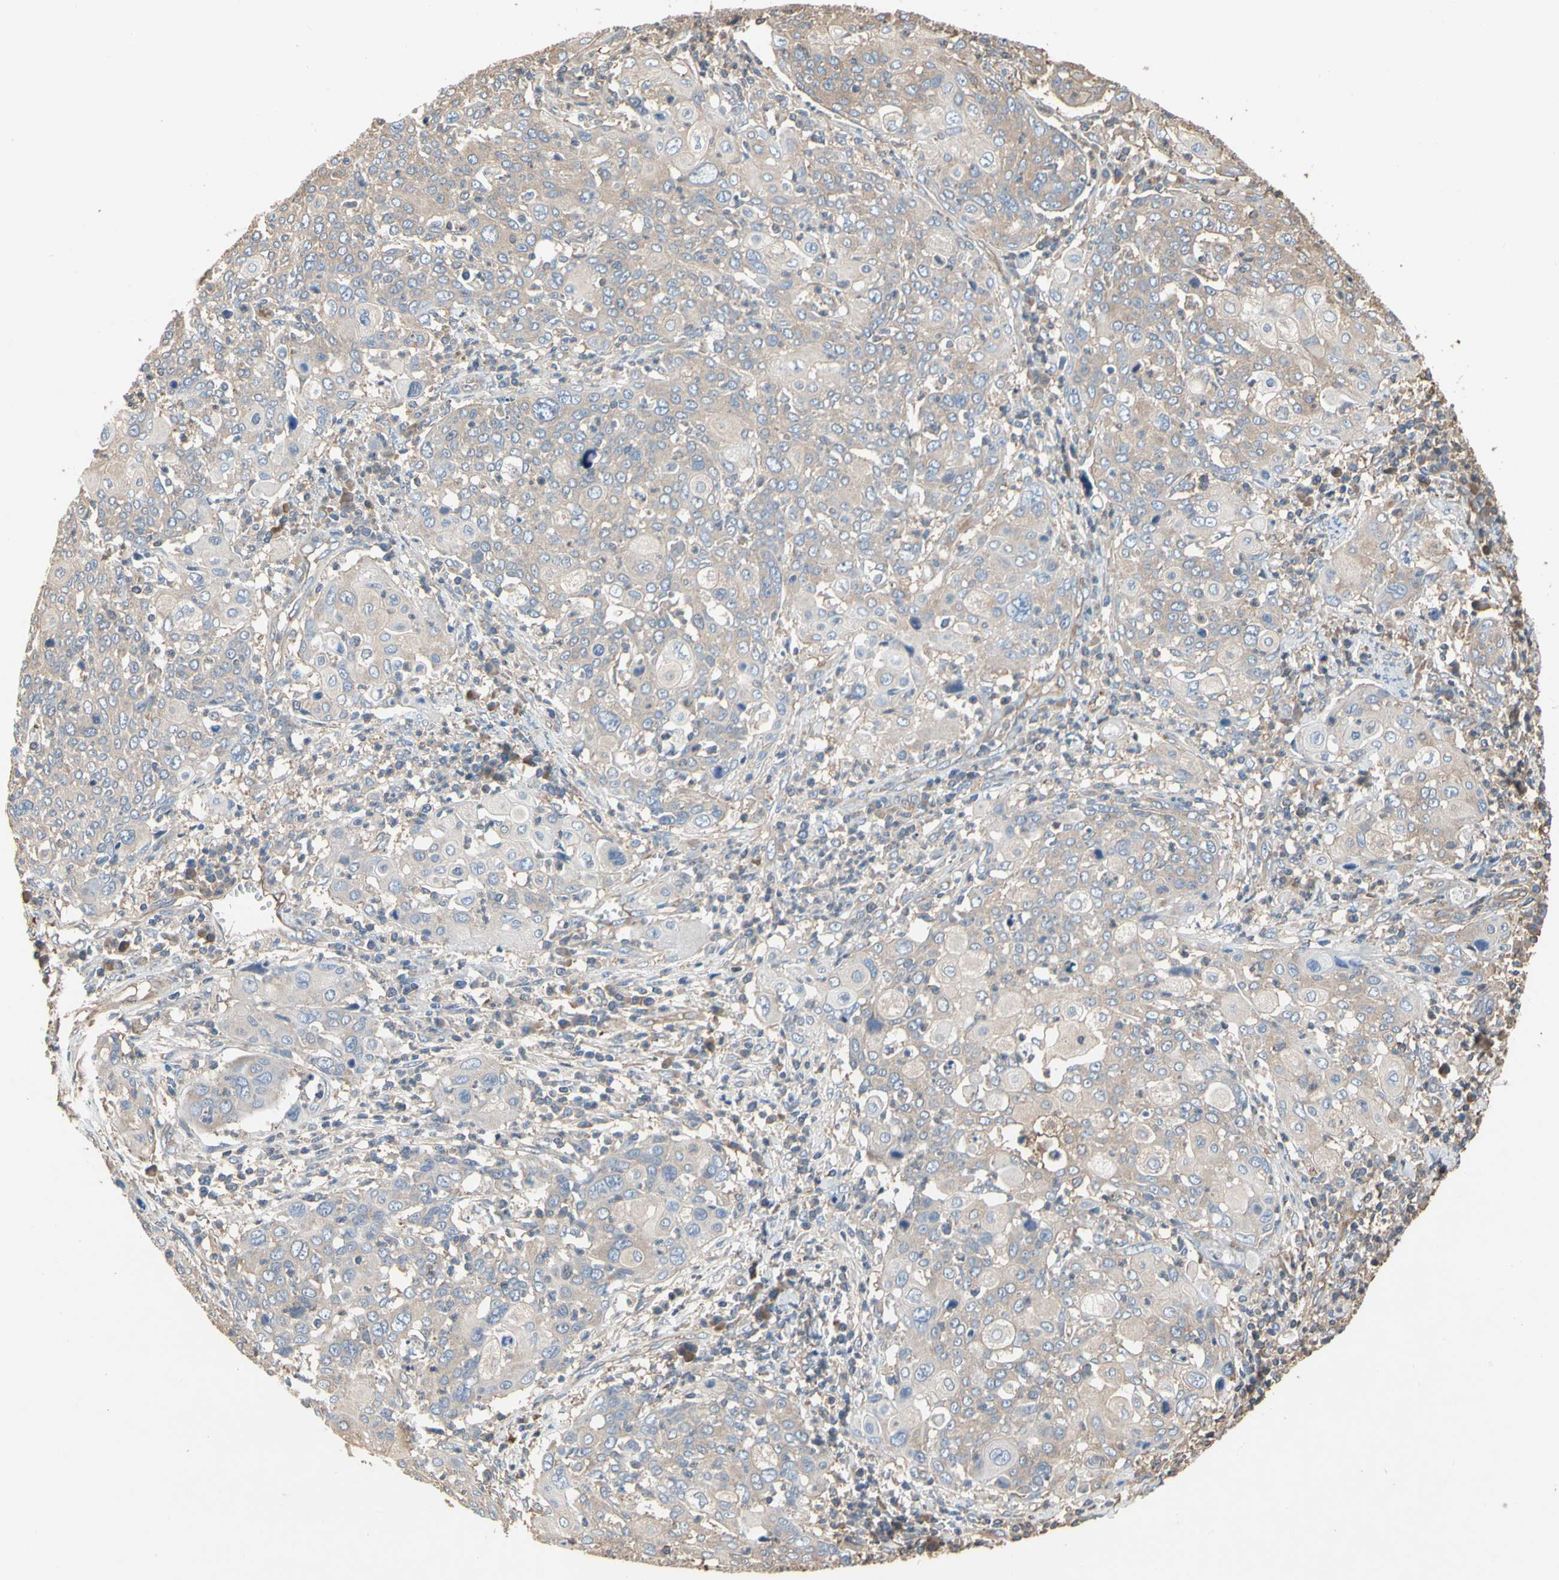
{"staining": {"intensity": "weak", "quantity": "25%-75%", "location": "cytoplasmic/membranous"}, "tissue": "cervical cancer", "cell_type": "Tumor cells", "image_type": "cancer", "snomed": [{"axis": "morphology", "description": "Squamous cell carcinoma, NOS"}, {"axis": "topography", "description": "Cervix"}], "caption": "Protein positivity by immunohistochemistry demonstrates weak cytoplasmic/membranous expression in approximately 25%-75% of tumor cells in squamous cell carcinoma (cervical). The staining was performed using DAB to visualize the protein expression in brown, while the nuclei were stained in blue with hematoxylin (Magnification: 20x).", "gene": "PDZK1", "patient": {"sex": "female", "age": 40}}